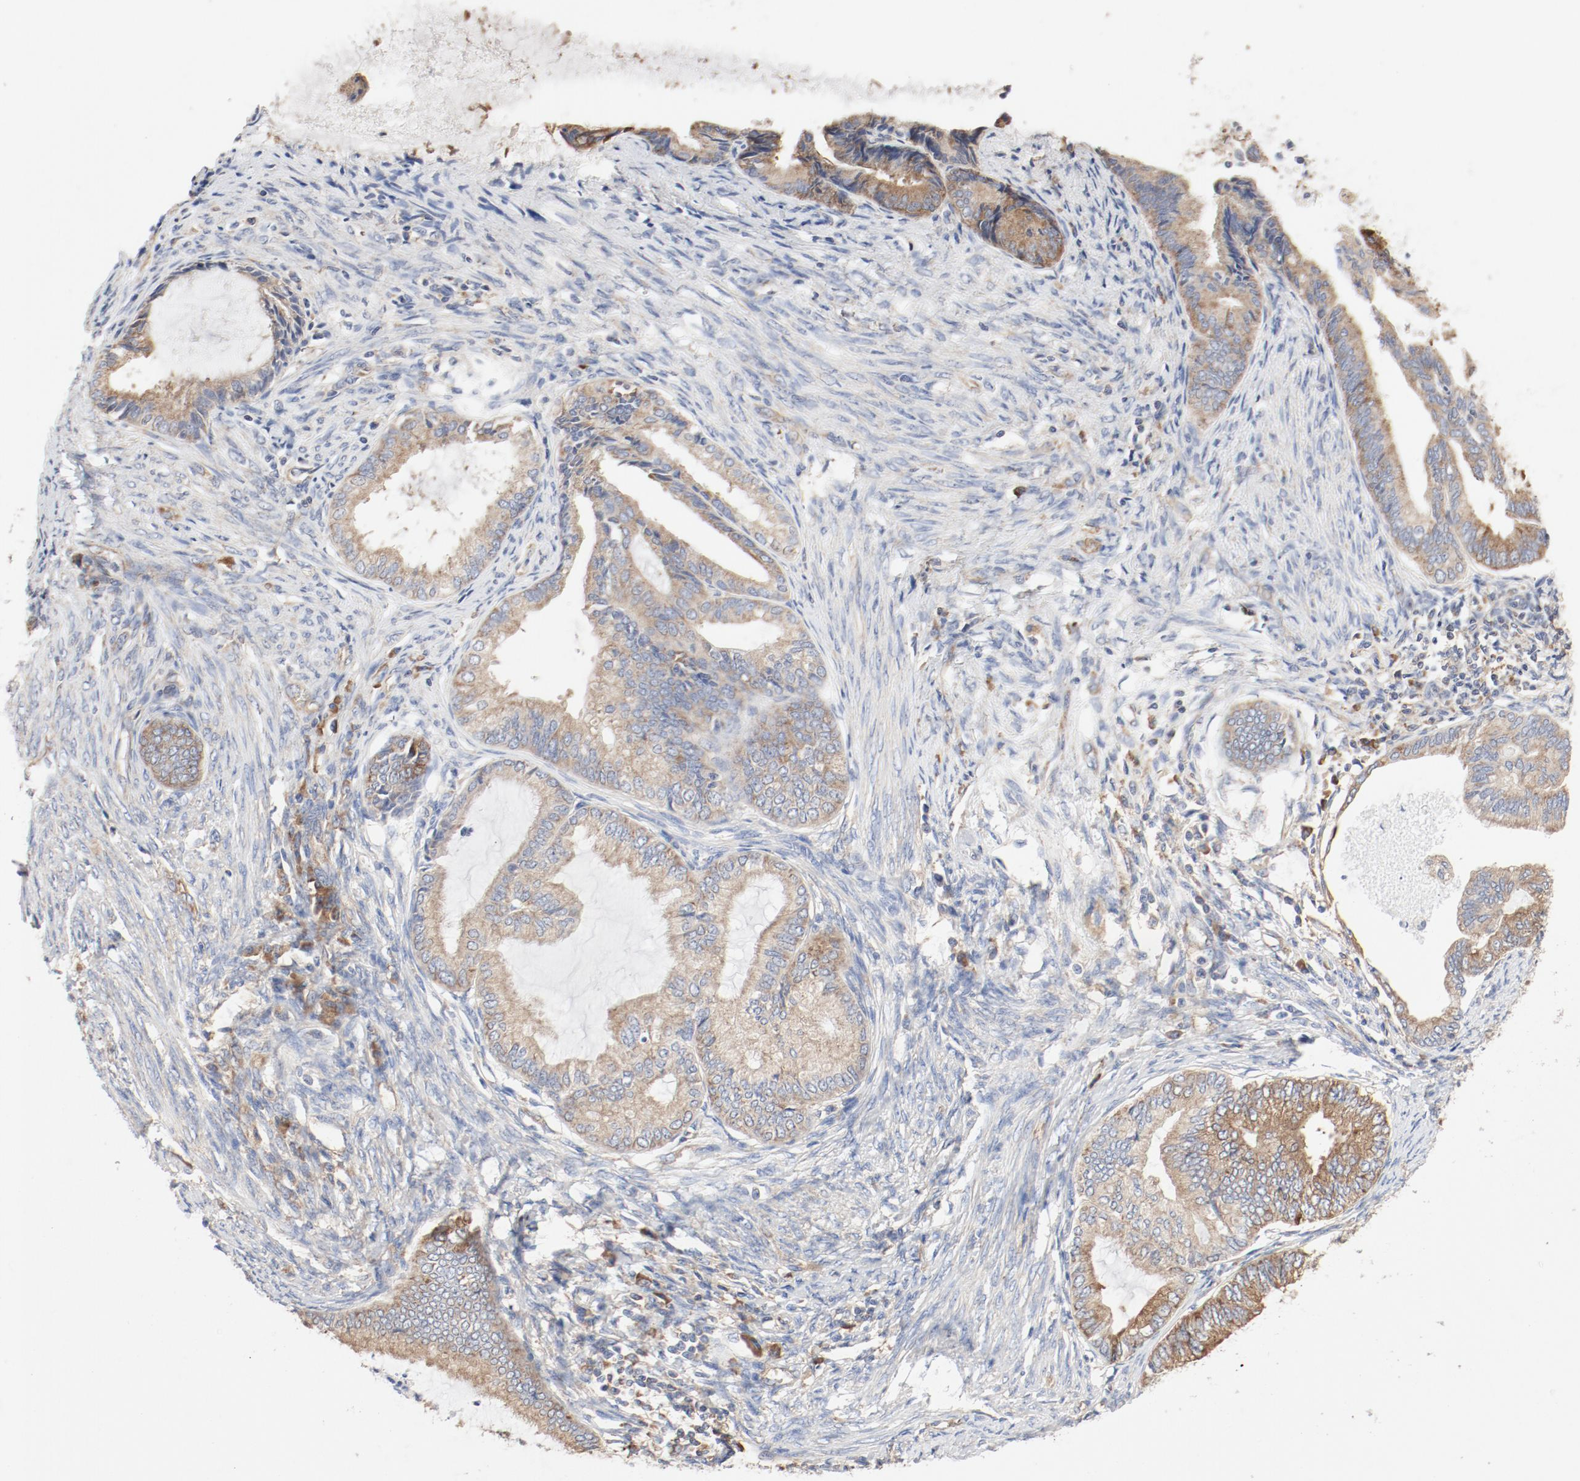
{"staining": {"intensity": "moderate", "quantity": ">75%", "location": "cytoplasmic/membranous"}, "tissue": "endometrial cancer", "cell_type": "Tumor cells", "image_type": "cancer", "snomed": [{"axis": "morphology", "description": "Adenocarcinoma, NOS"}, {"axis": "topography", "description": "Endometrium"}], "caption": "Endometrial cancer (adenocarcinoma) tissue displays moderate cytoplasmic/membranous staining in approximately >75% of tumor cells, visualized by immunohistochemistry.", "gene": "RPS6", "patient": {"sex": "female", "age": 86}}